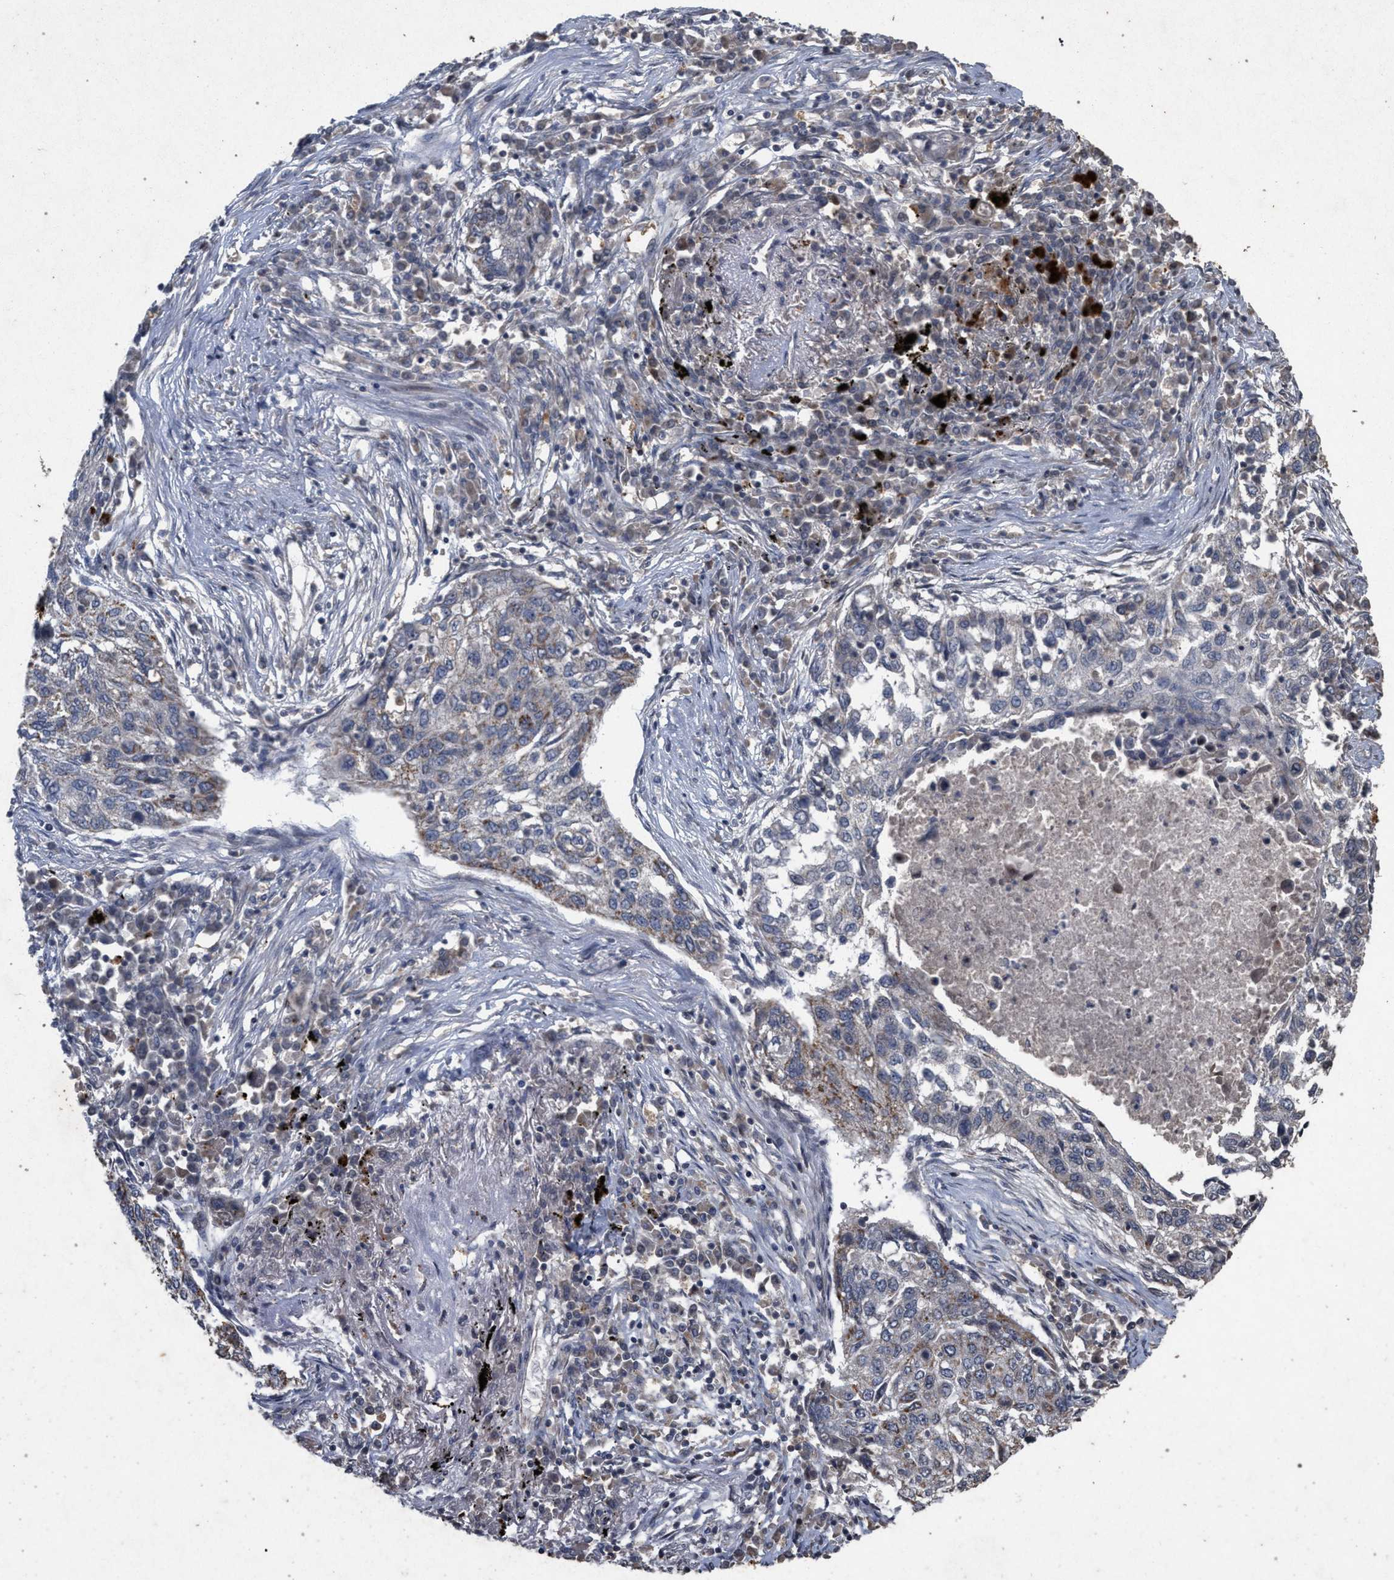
{"staining": {"intensity": "negative", "quantity": "none", "location": "none"}, "tissue": "lung cancer", "cell_type": "Tumor cells", "image_type": "cancer", "snomed": [{"axis": "morphology", "description": "Squamous cell carcinoma, NOS"}, {"axis": "topography", "description": "Lung"}], "caption": "Human lung cancer (squamous cell carcinoma) stained for a protein using immunohistochemistry demonstrates no staining in tumor cells.", "gene": "PKD2L1", "patient": {"sex": "female", "age": 63}}